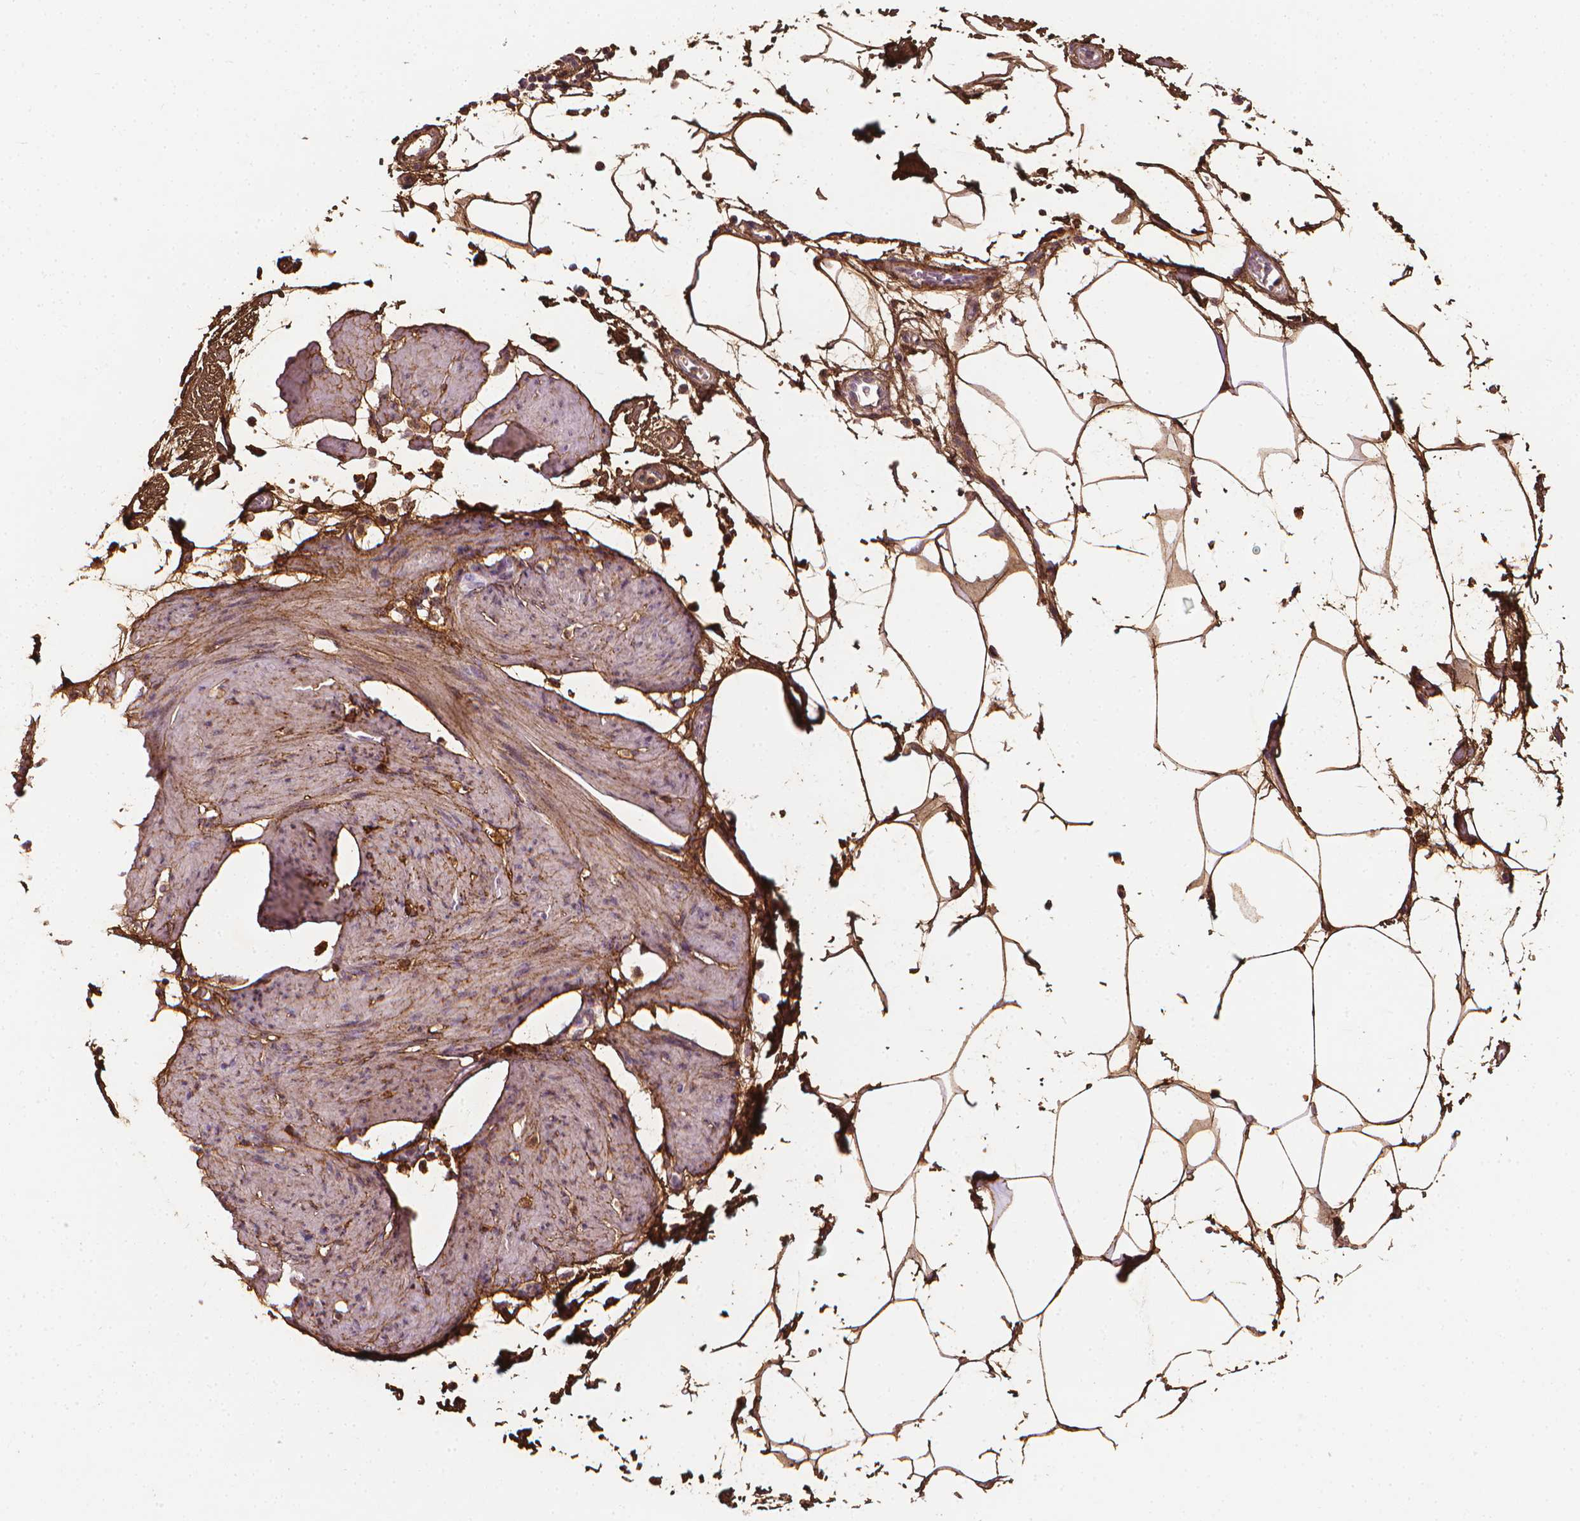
{"staining": {"intensity": "moderate", "quantity": "25%-75%", "location": "cytoplasmic/membranous"}, "tissue": "smooth muscle", "cell_type": "Smooth muscle cells", "image_type": "normal", "snomed": [{"axis": "morphology", "description": "Normal tissue, NOS"}, {"axis": "topography", "description": "Adipose tissue"}, {"axis": "topography", "description": "Smooth muscle"}, {"axis": "topography", "description": "Peripheral nerve tissue"}], "caption": "Immunohistochemistry (DAB (3,3'-diaminobenzidine)) staining of unremarkable human smooth muscle exhibits moderate cytoplasmic/membranous protein positivity in approximately 25%-75% of smooth muscle cells.", "gene": "DCN", "patient": {"sex": "male", "age": 83}}